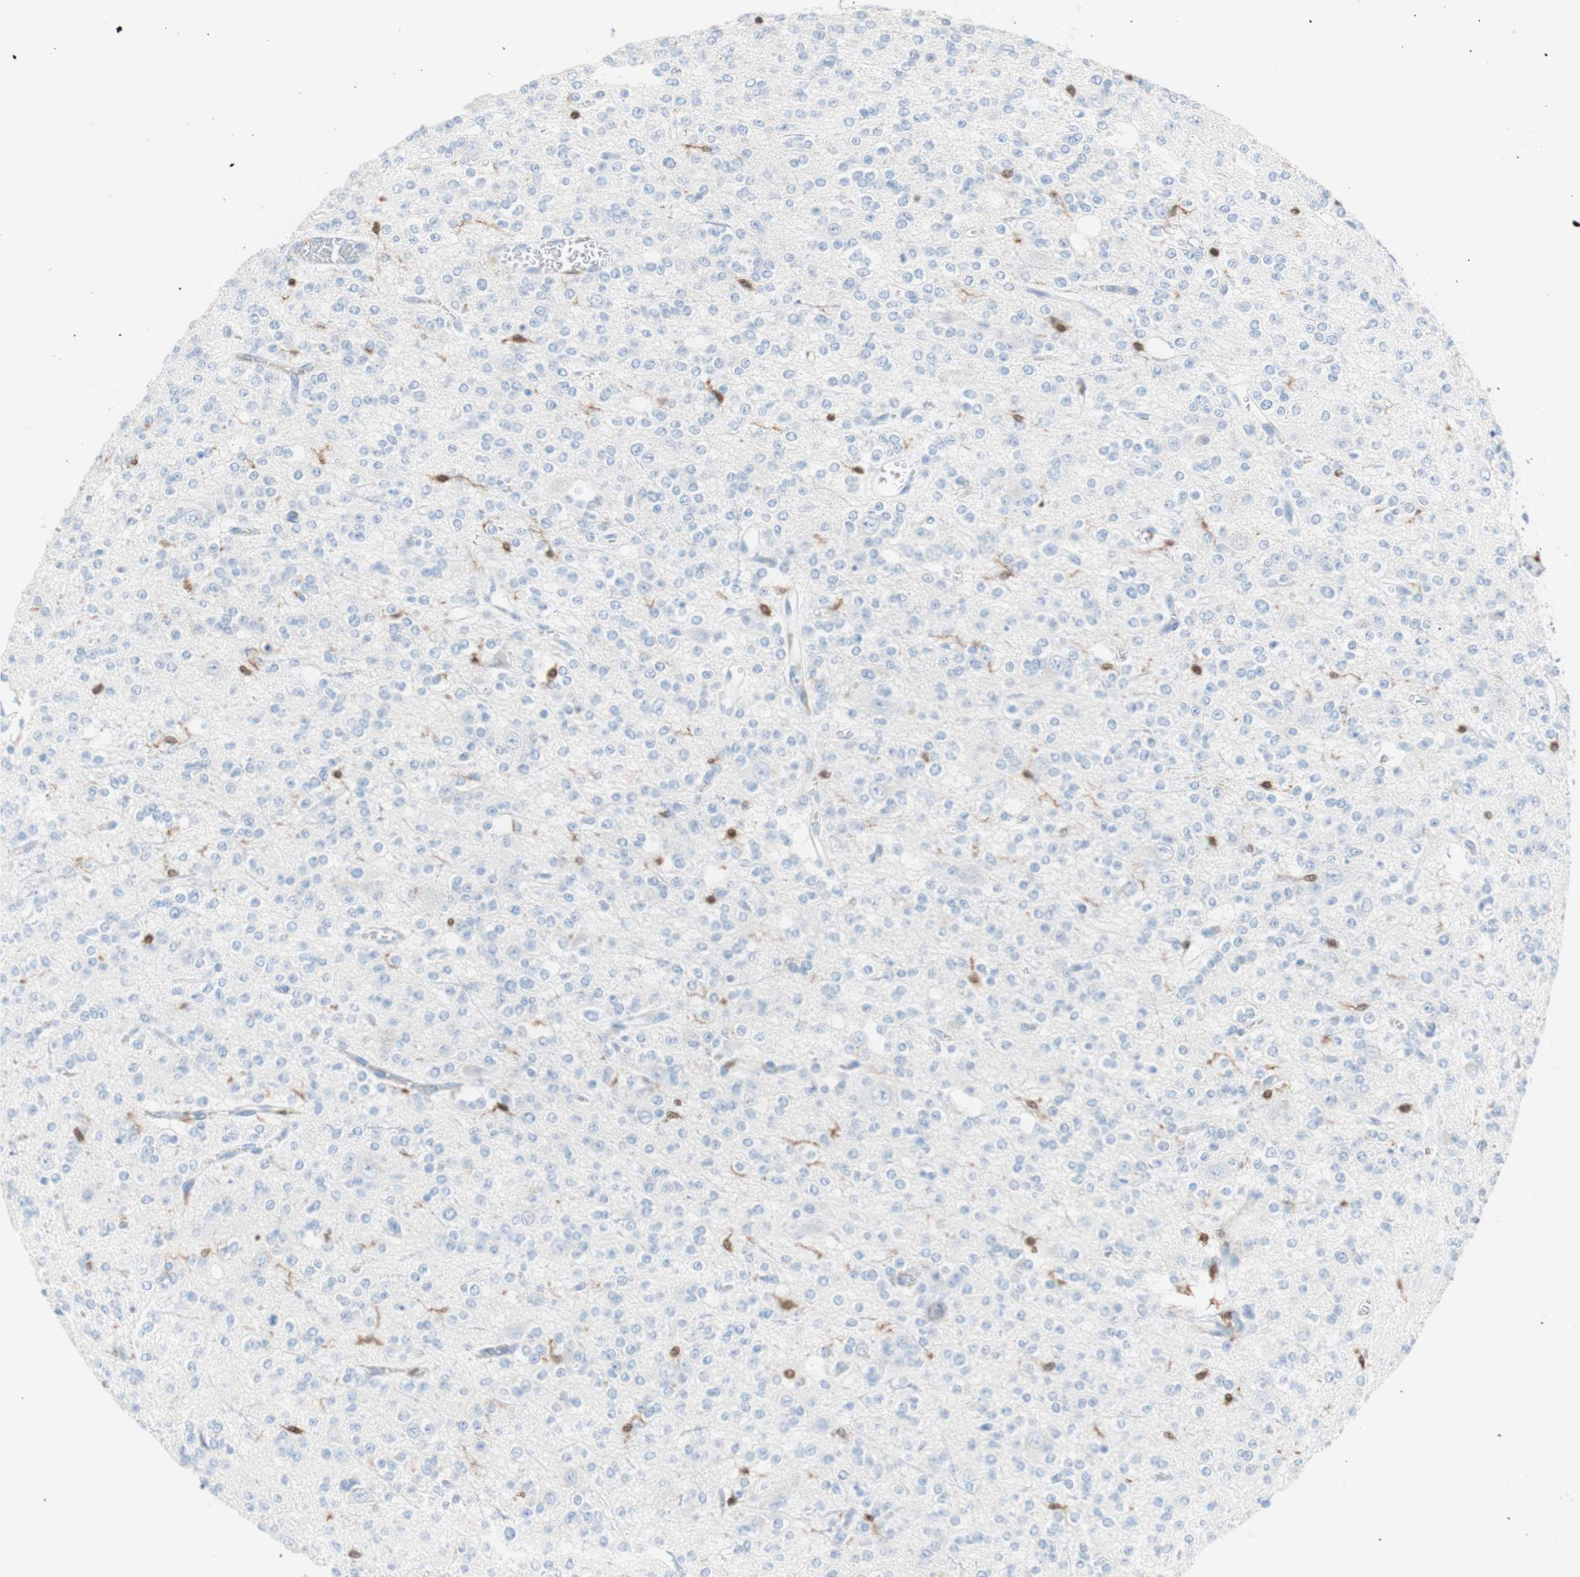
{"staining": {"intensity": "strong", "quantity": "<25%", "location": "nuclear"}, "tissue": "glioma", "cell_type": "Tumor cells", "image_type": "cancer", "snomed": [{"axis": "morphology", "description": "Glioma, malignant, Low grade"}, {"axis": "topography", "description": "Brain"}], "caption": "Immunohistochemical staining of human malignant glioma (low-grade) exhibits medium levels of strong nuclear protein expression in approximately <25% of tumor cells.", "gene": "IL18", "patient": {"sex": "male", "age": 38}}